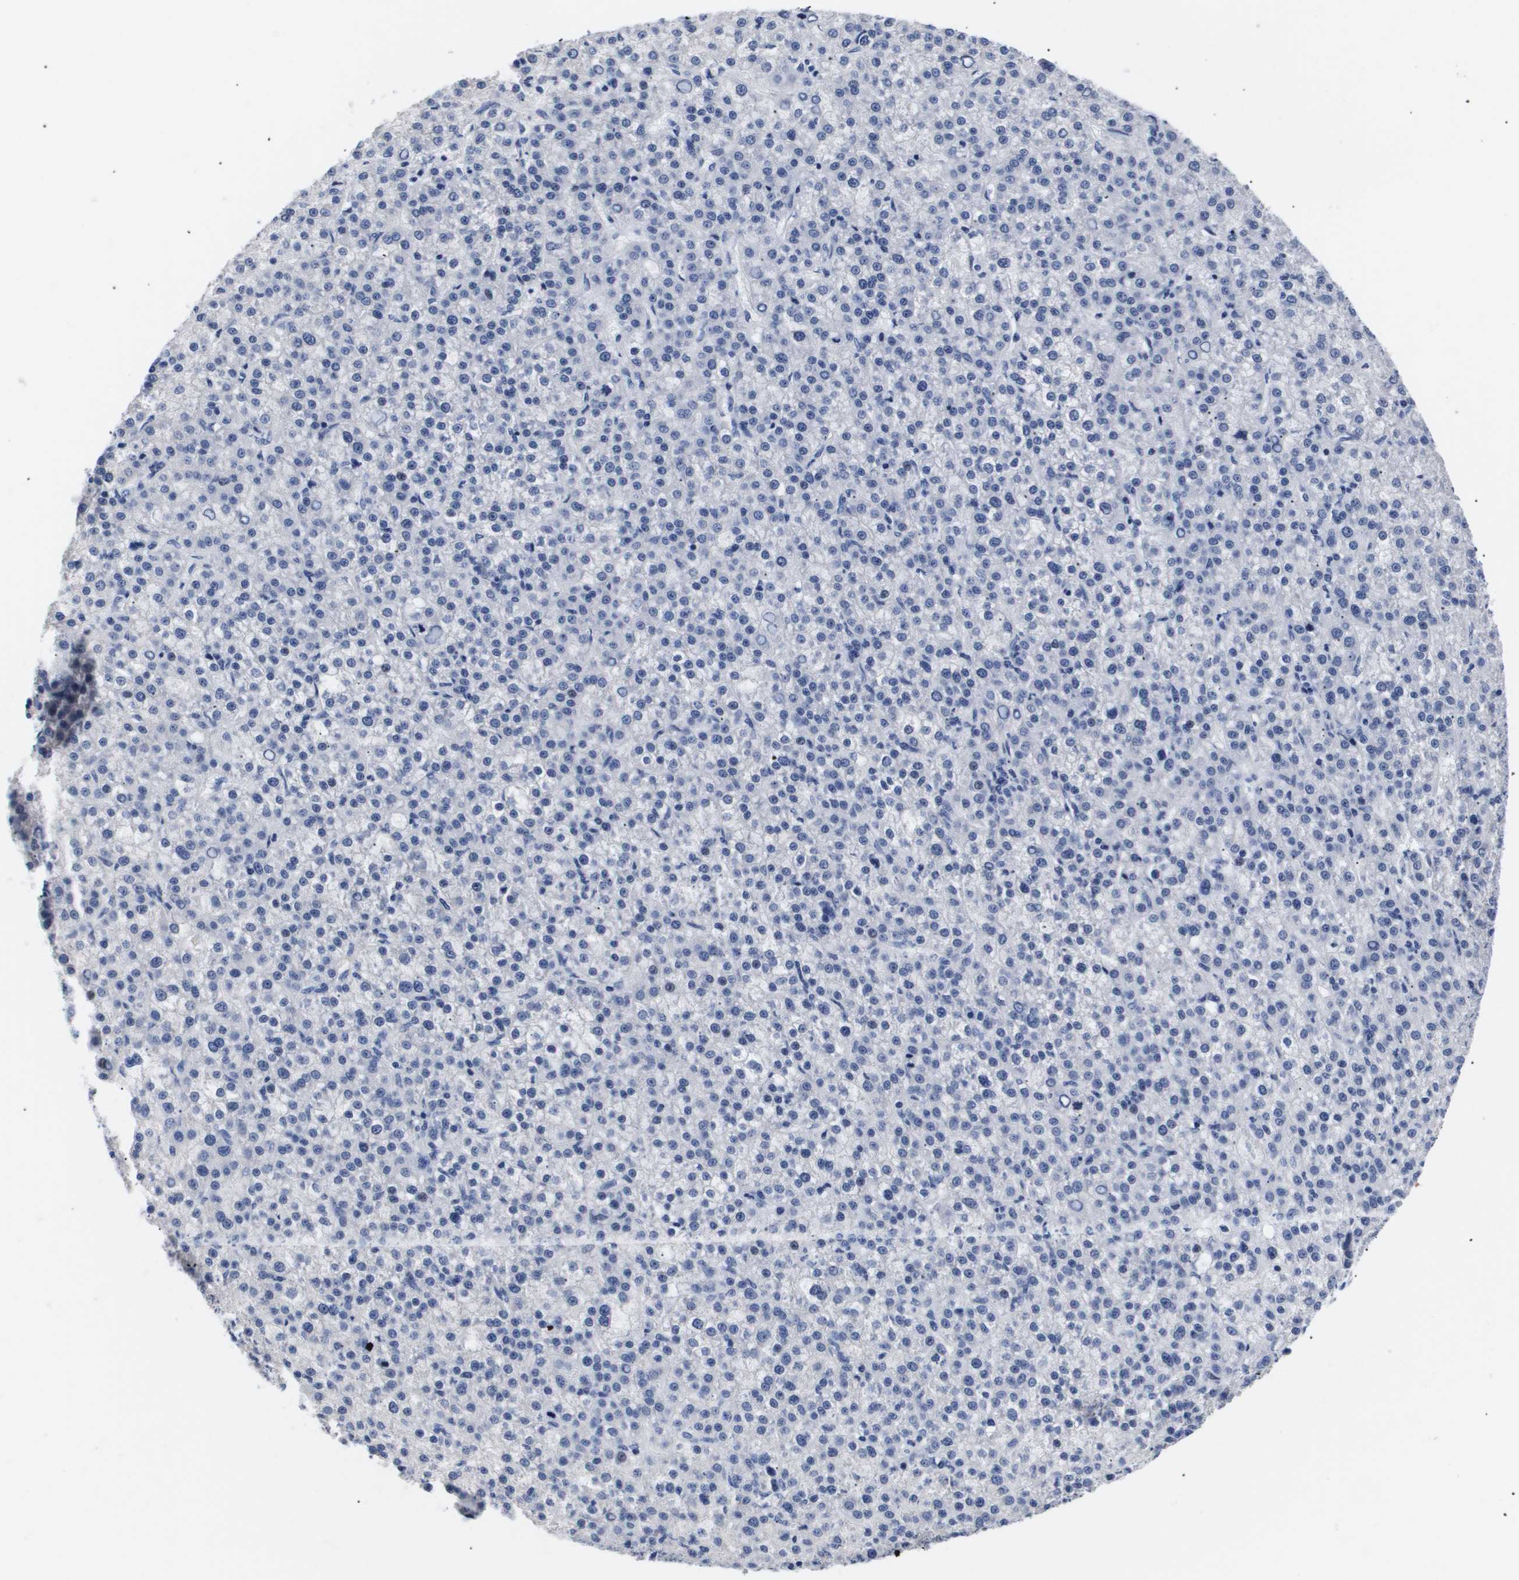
{"staining": {"intensity": "negative", "quantity": "none", "location": "none"}, "tissue": "liver cancer", "cell_type": "Tumor cells", "image_type": "cancer", "snomed": [{"axis": "morphology", "description": "Carcinoma, Hepatocellular, NOS"}, {"axis": "topography", "description": "Liver"}], "caption": "The immunohistochemistry (IHC) histopathology image has no significant staining in tumor cells of liver hepatocellular carcinoma tissue.", "gene": "ATP6V0A4", "patient": {"sex": "female", "age": 58}}